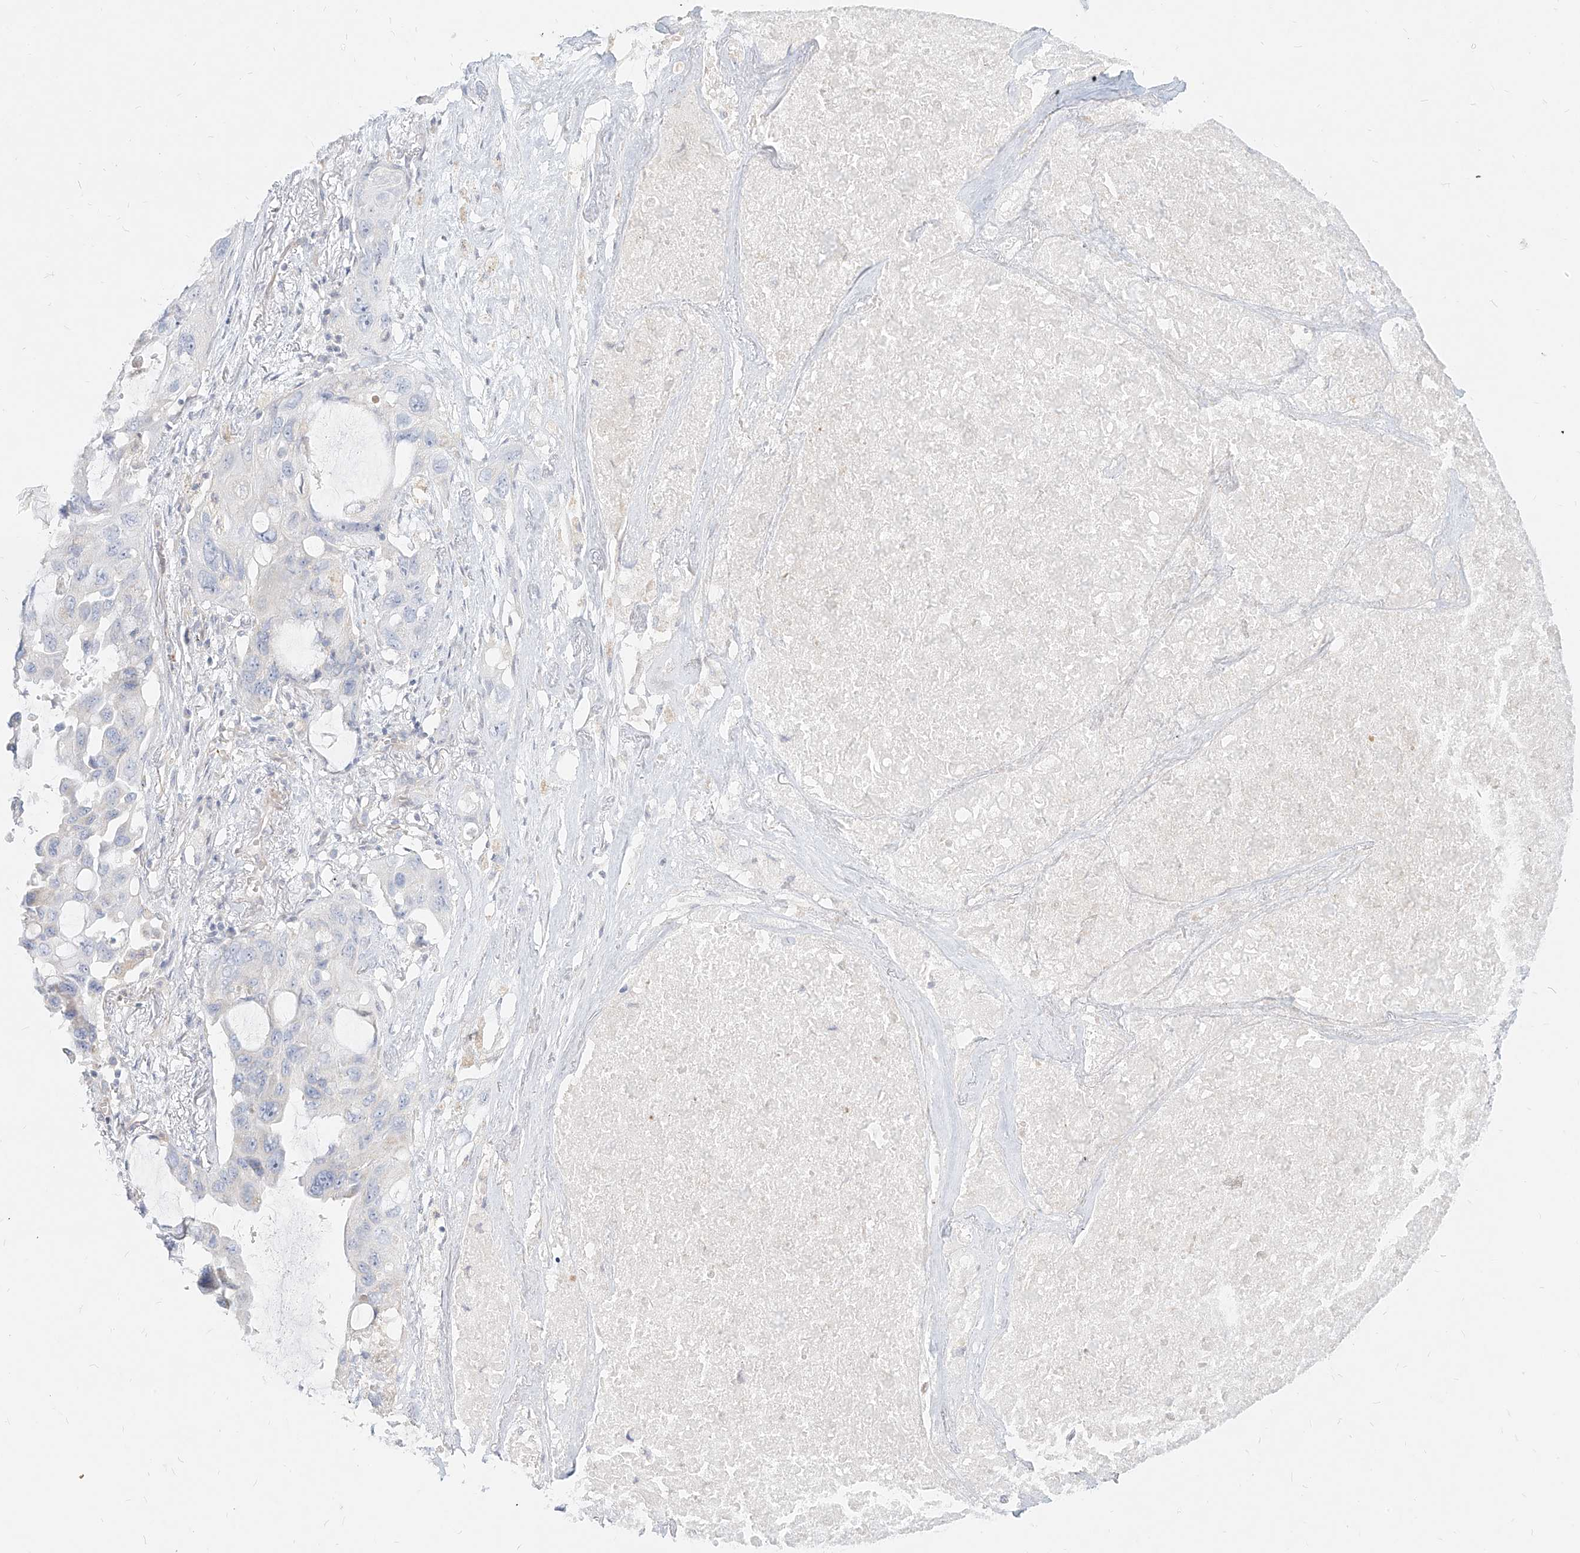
{"staining": {"intensity": "negative", "quantity": "none", "location": "none"}, "tissue": "lung cancer", "cell_type": "Tumor cells", "image_type": "cancer", "snomed": [{"axis": "morphology", "description": "Squamous cell carcinoma, NOS"}, {"axis": "topography", "description": "Lung"}], "caption": "High magnification brightfield microscopy of lung squamous cell carcinoma stained with DAB (3,3'-diaminobenzidine) (brown) and counterstained with hematoxylin (blue): tumor cells show no significant expression.", "gene": "ITPKB", "patient": {"sex": "female", "age": 73}}